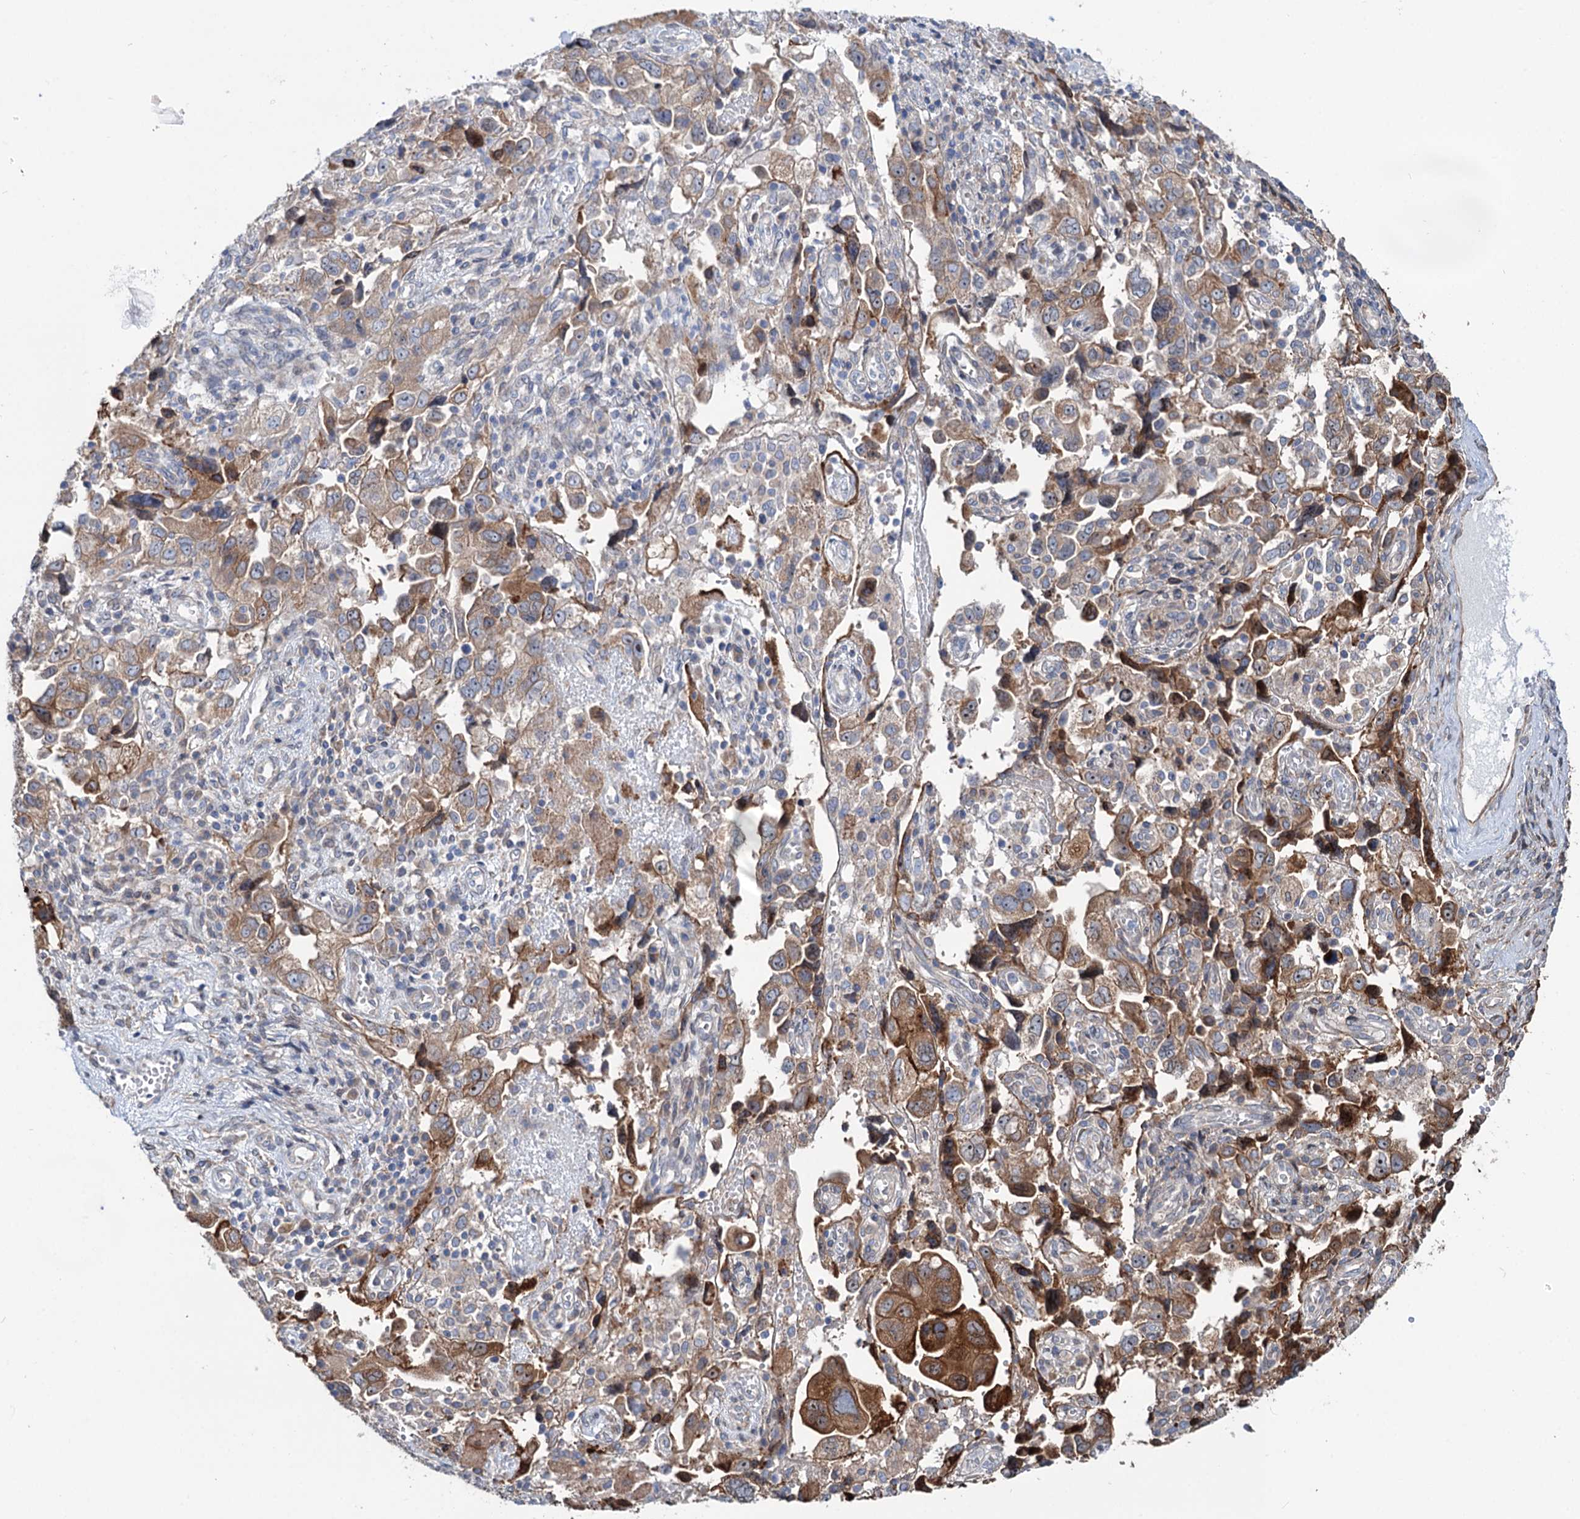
{"staining": {"intensity": "moderate", "quantity": ">75%", "location": "cytoplasmic/membranous"}, "tissue": "ovarian cancer", "cell_type": "Tumor cells", "image_type": "cancer", "snomed": [{"axis": "morphology", "description": "Carcinoma, NOS"}, {"axis": "morphology", "description": "Cystadenocarcinoma, serous, NOS"}, {"axis": "topography", "description": "Ovary"}], "caption": "Moderate cytoplasmic/membranous protein staining is present in about >75% of tumor cells in ovarian cancer.", "gene": "PTDSS2", "patient": {"sex": "female", "age": 69}}